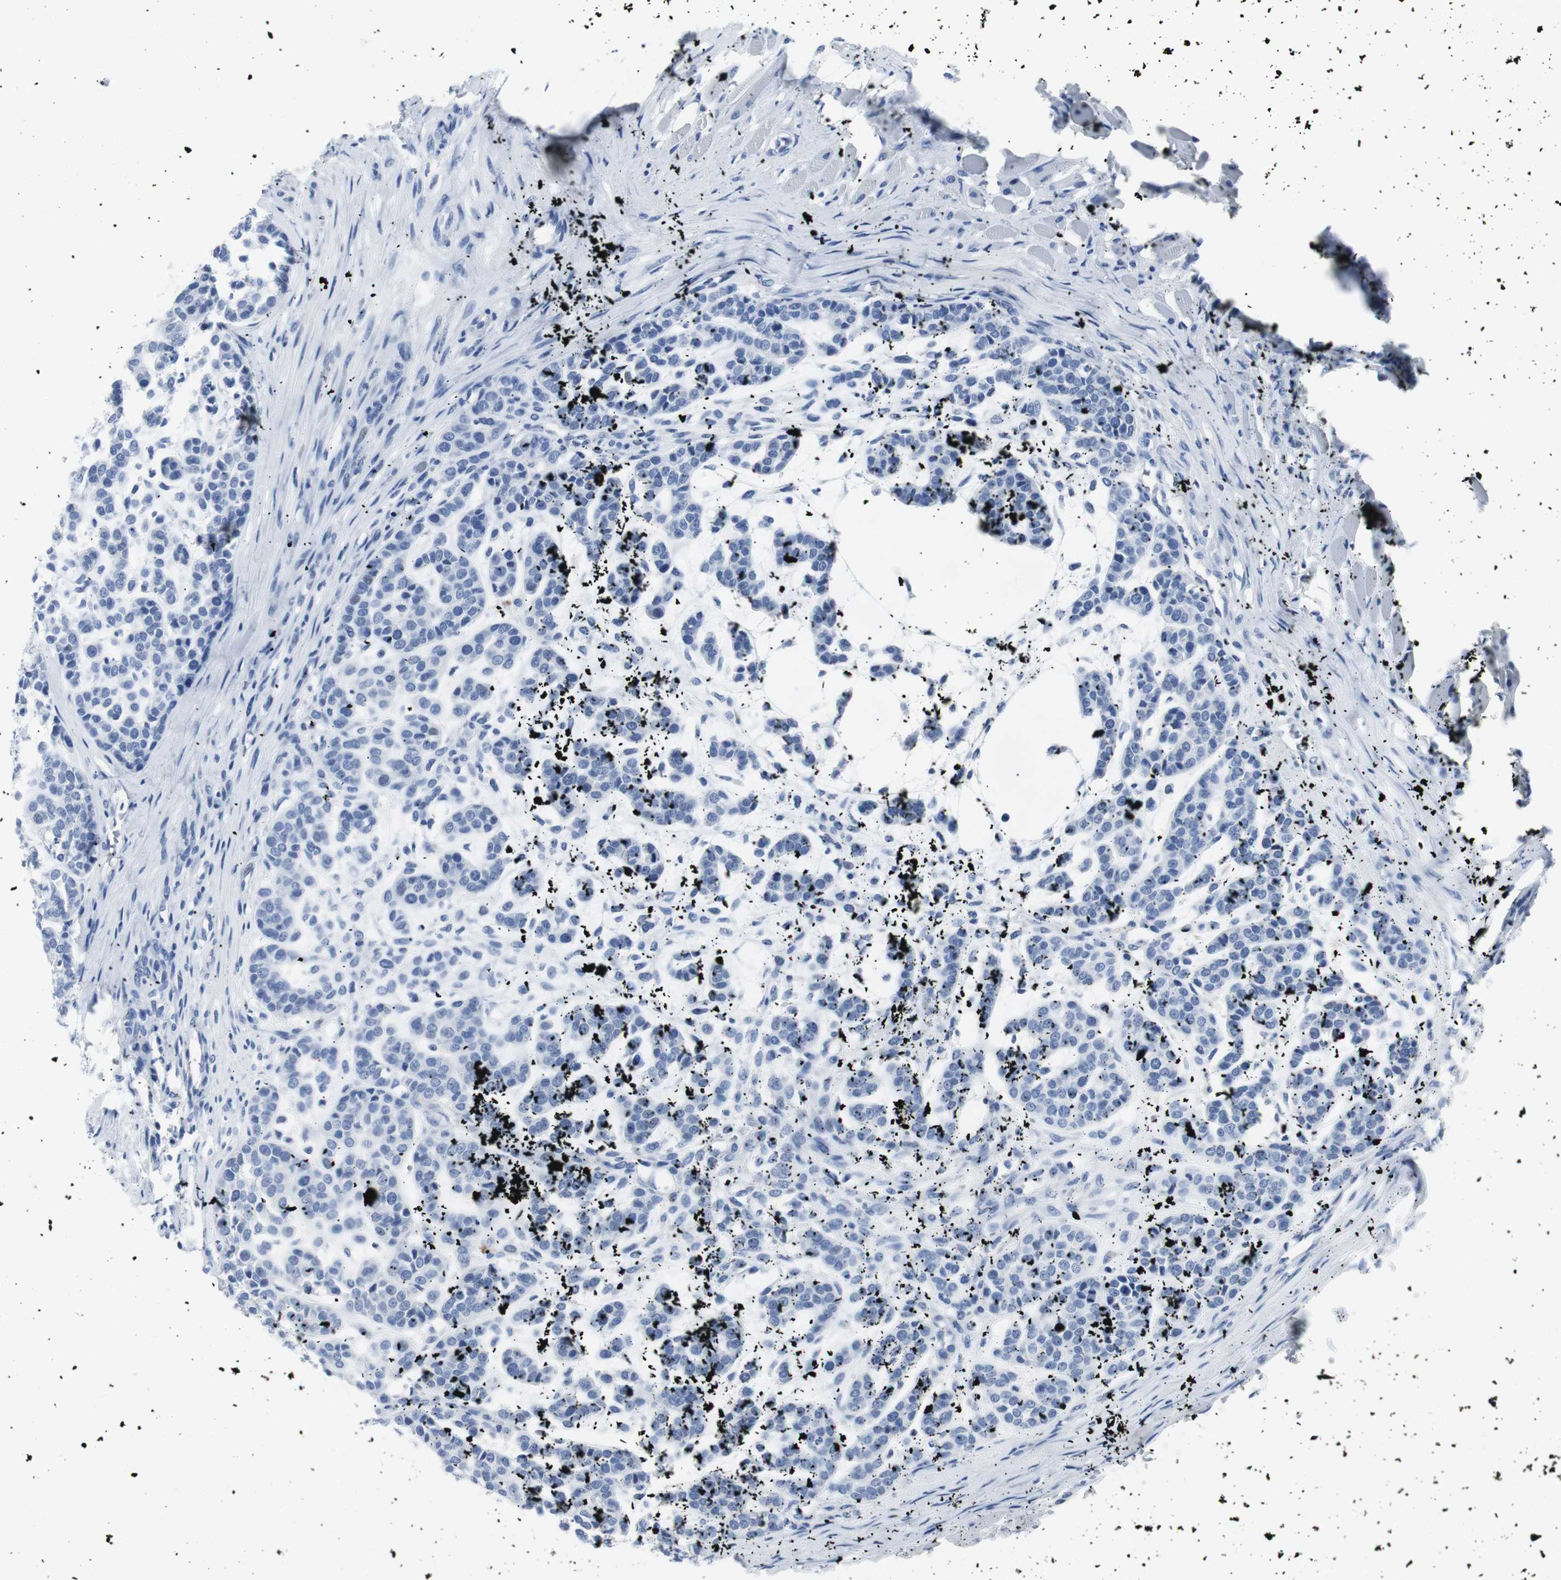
{"staining": {"intensity": "negative", "quantity": "none", "location": "none"}, "tissue": "head and neck cancer", "cell_type": "Tumor cells", "image_type": "cancer", "snomed": [{"axis": "morphology", "description": "Adenocarcinoma, NOS"}, {"axis": "morphology", "description": "Adenoma, NOS"}, {"axis": "topography", "description": "Head-Neck"}], "caption": "Immunohistochemical staining of human head and neck cancer reveals no significant expression in tumor cells.", "gene": "GAP43", "patient": {"sex": "female", "age": 55}}